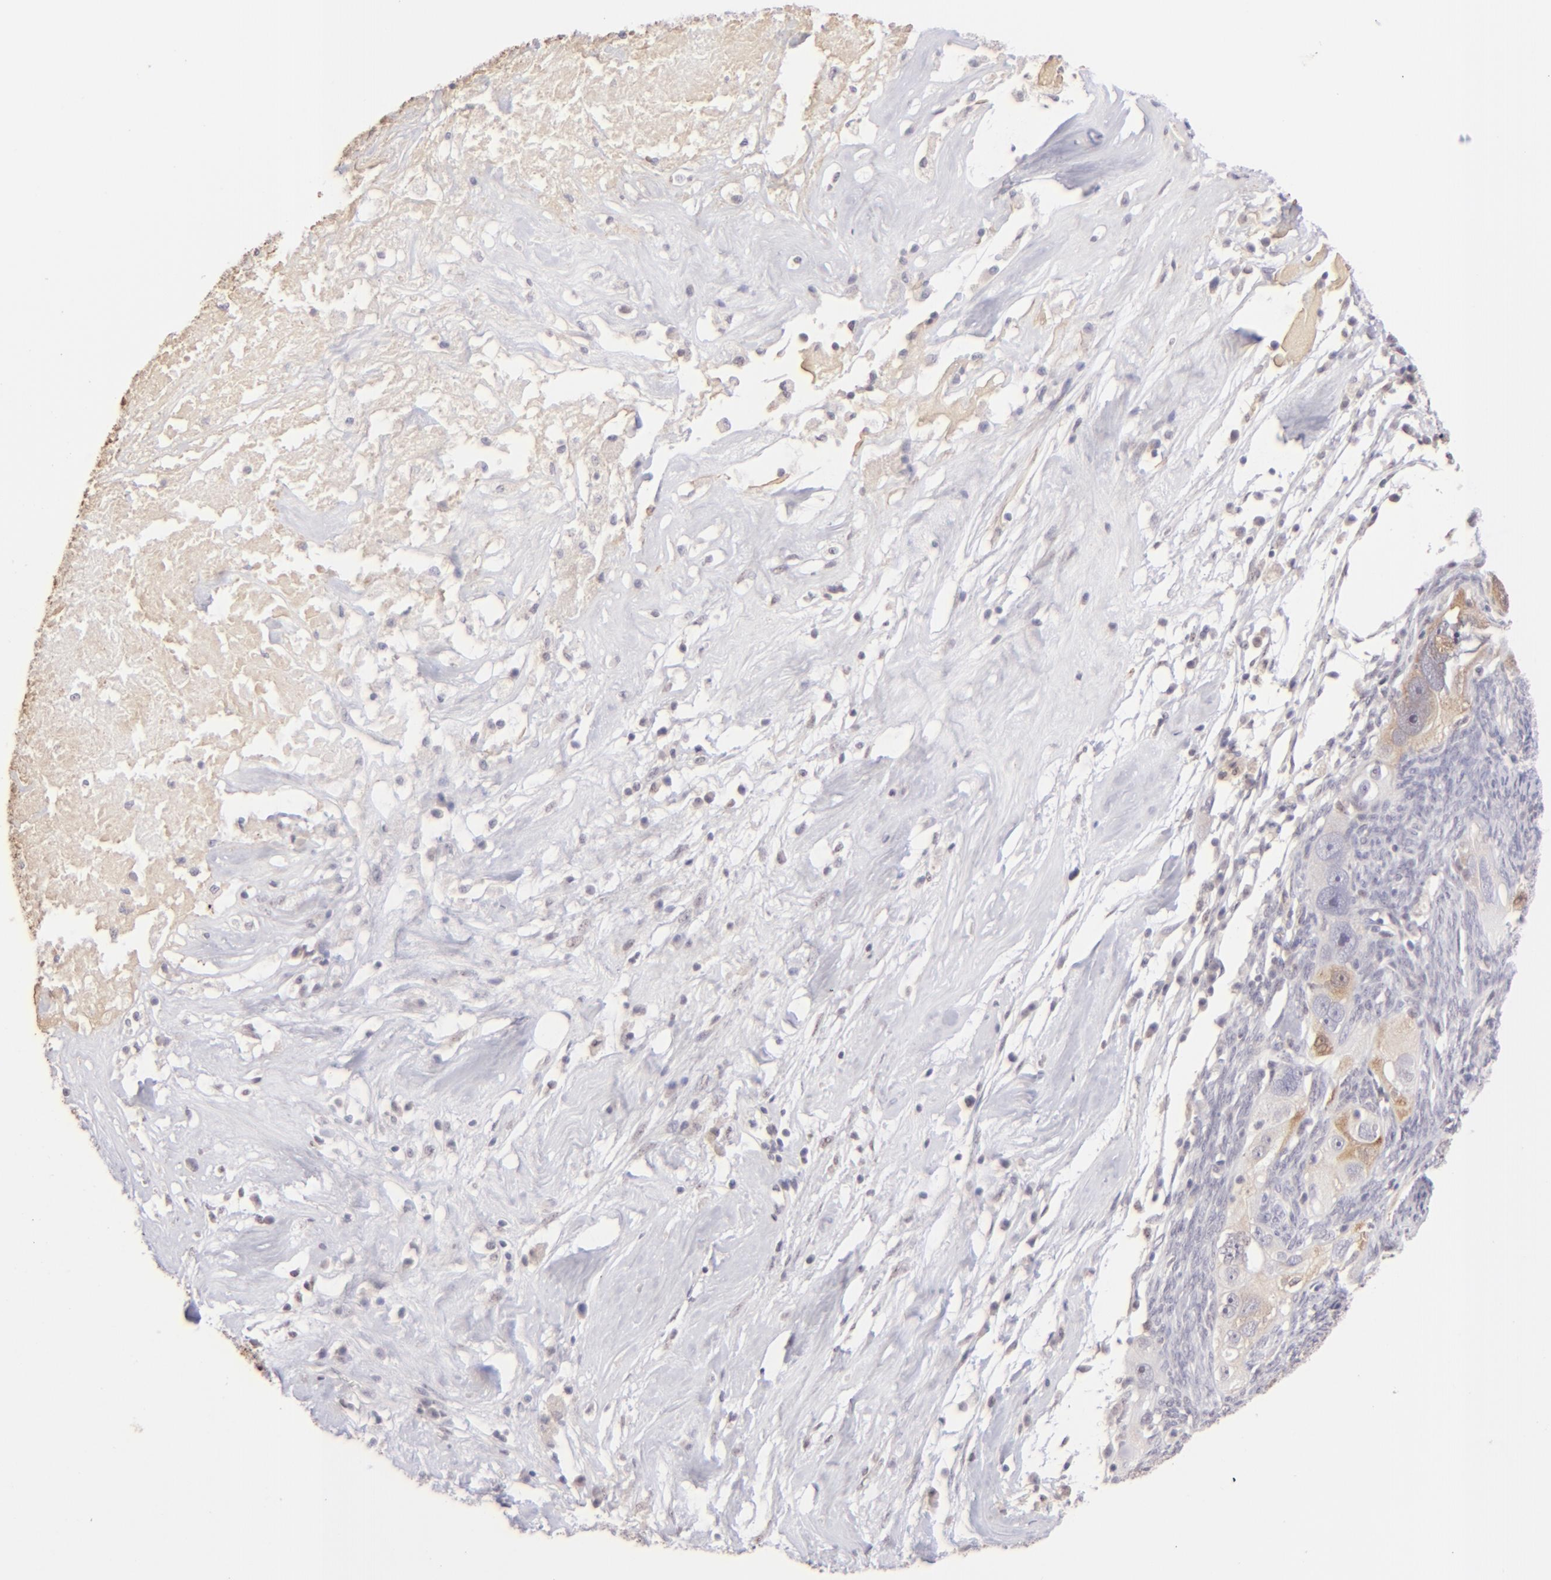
{"staining": {"intensity": "negative", "quantity": "none", "location": "none"}, "tissue": "ovarian cancer", "cell_type": "Tumor cells", "image_type": "cancer", "snomed": [{"axis": "morphology", "description": "Normal tissue, NOS"}, {"axis": "morphology", "description": "Cystadenocarcinoma, serous, NOS"}, {"axis": "topography", "description": "Ovary"}], "caption": "A high-resolution image shows immunohistochemistry staining of serous cystadenocarcinoma (ovarian), which exhibits no significant positivity in tumor cells.", "gene": "MAGEA1", "patient": {"sex": "female", "age": 62}}